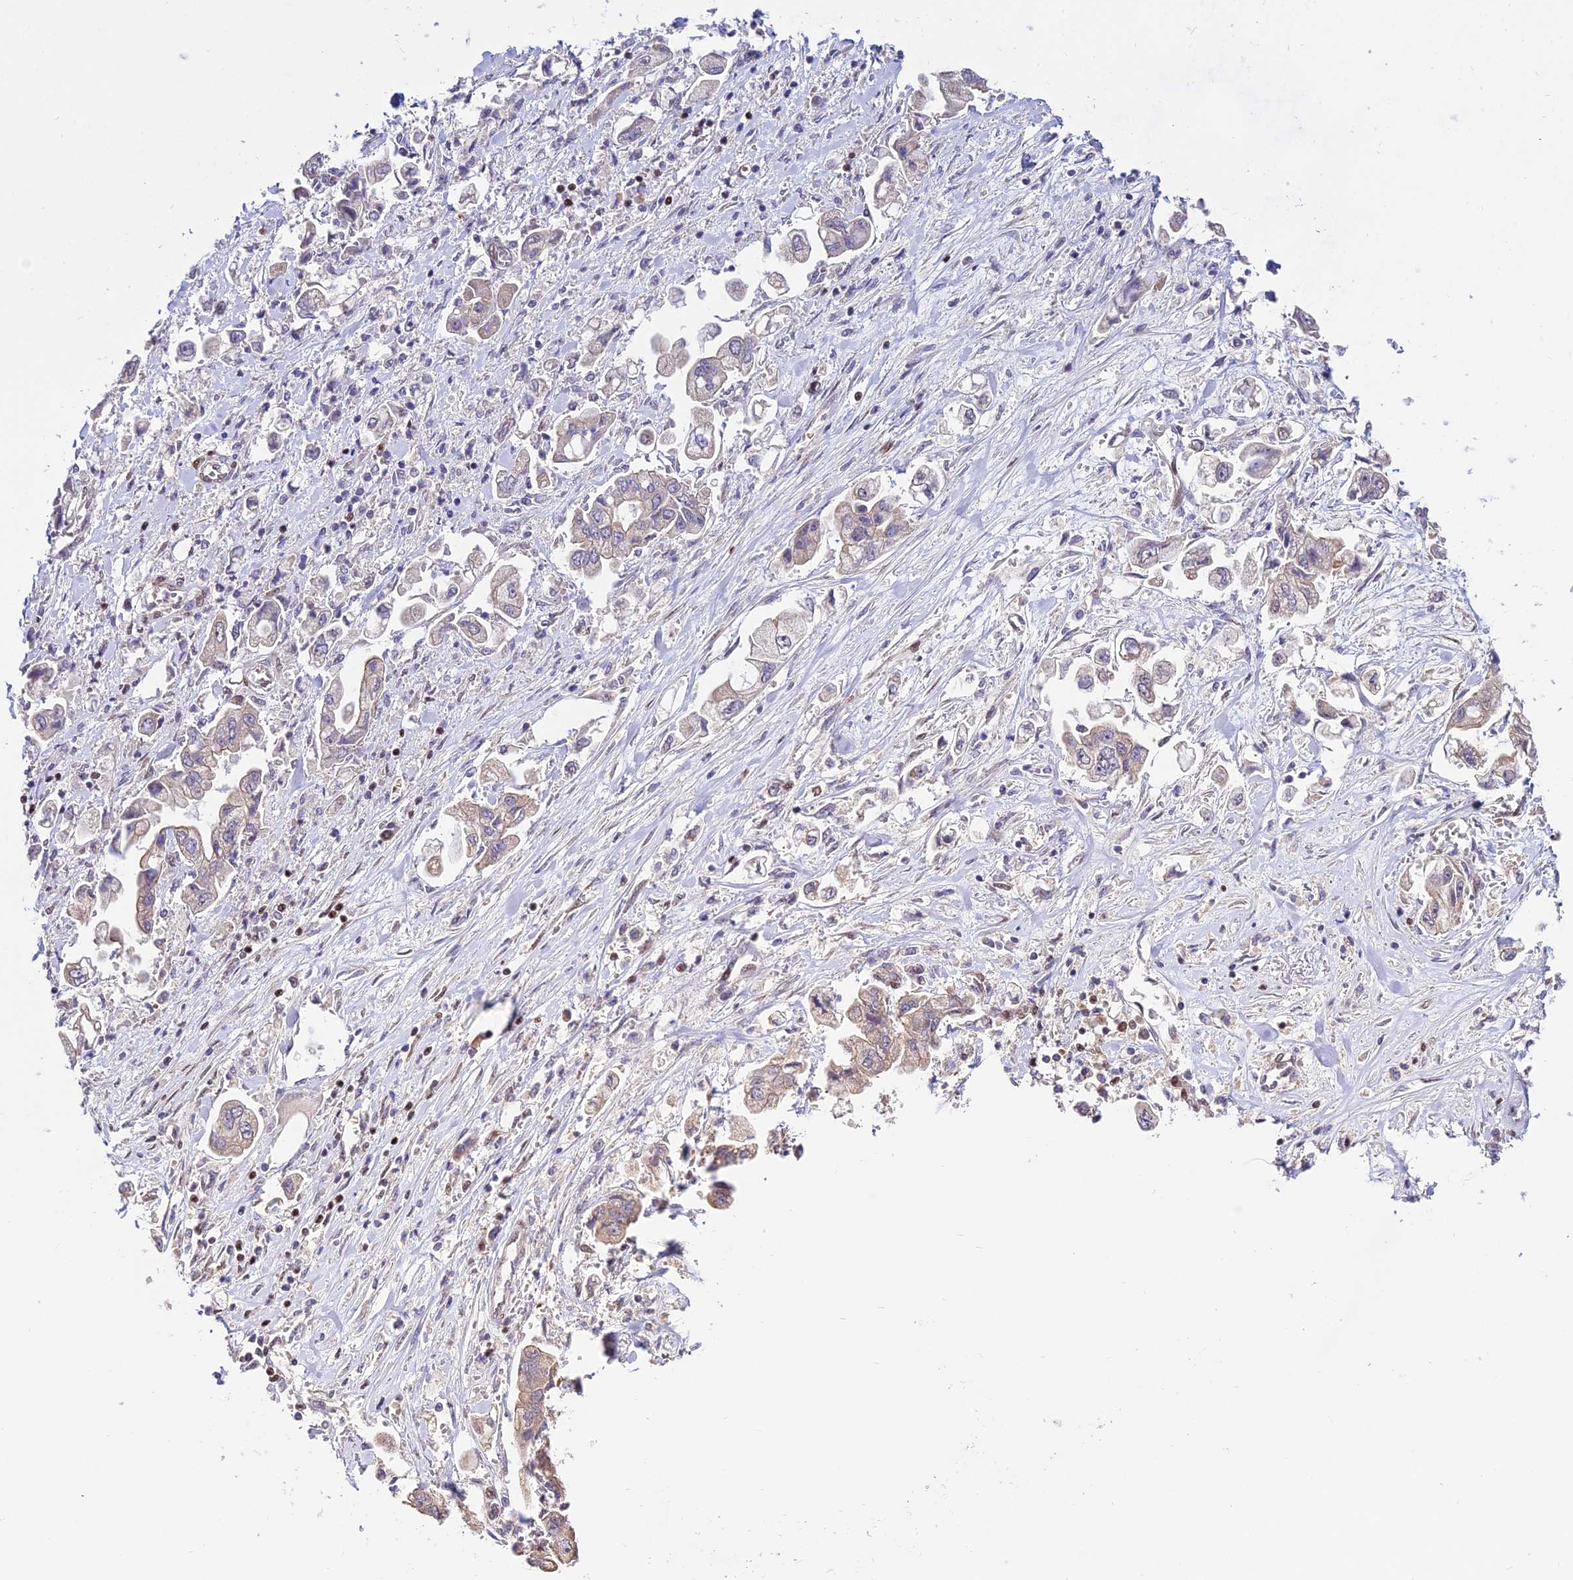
{"staining": {"intensity": "negative", "quantity": "none", "location": "none"}, "tissue": "stomach cancer", "cell_type": "Tumor cells", "image_type": "cancer", "snomed": [{"axis": "morphology", "description": "Adenocarcinoma, NOS"}, {"axis": "topography", "description": "Stomach"}], "caption": "The image reveals no significant staining in tumor cells of stomach cancer.", "gene": "CIB3", "patient": {"sex": "male", "age": 62}}